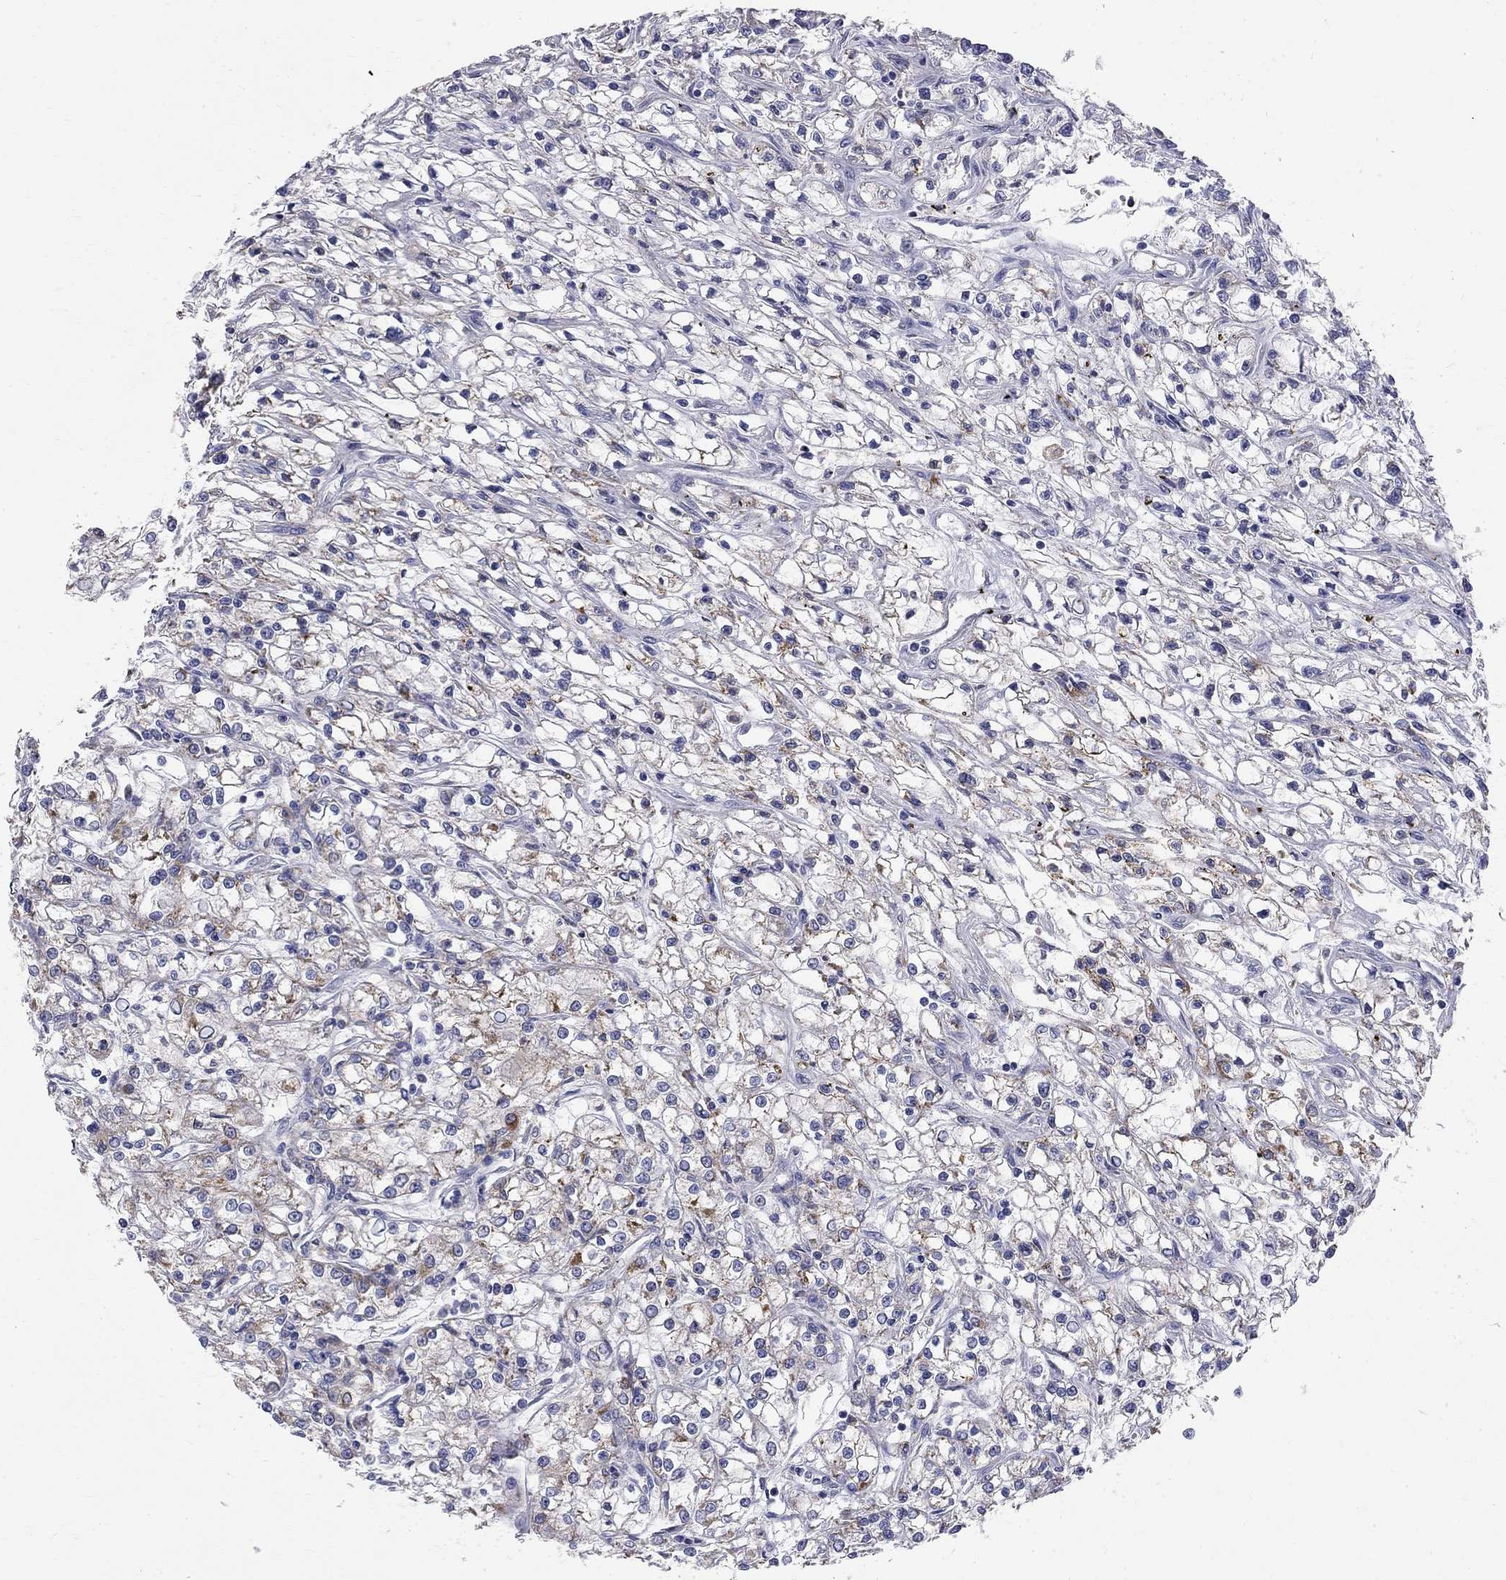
{"staining": {"intensity": "moderate", "quantity": "<25%", "location": "cytoplasmic/membranous"}, "tissue": "renal cancer", "cell_type": "Tumor cells", "image_type": "cancer", "snomed": [{"axis": "morphology", "description": "Adenocarcinoma, NOS"}, {"axis": "topography", "description": "Kidney"}], "caption": "This image reveals renal cancer stained with immunohistochemistry to label a protein in brown. The cytoplasmic/membranous of tumor cells show moderate positivity for the protein. Nuclei are counter-stained blue.", "gene": "ACSL1", "patient": {"sex": "female", "age": 59}}